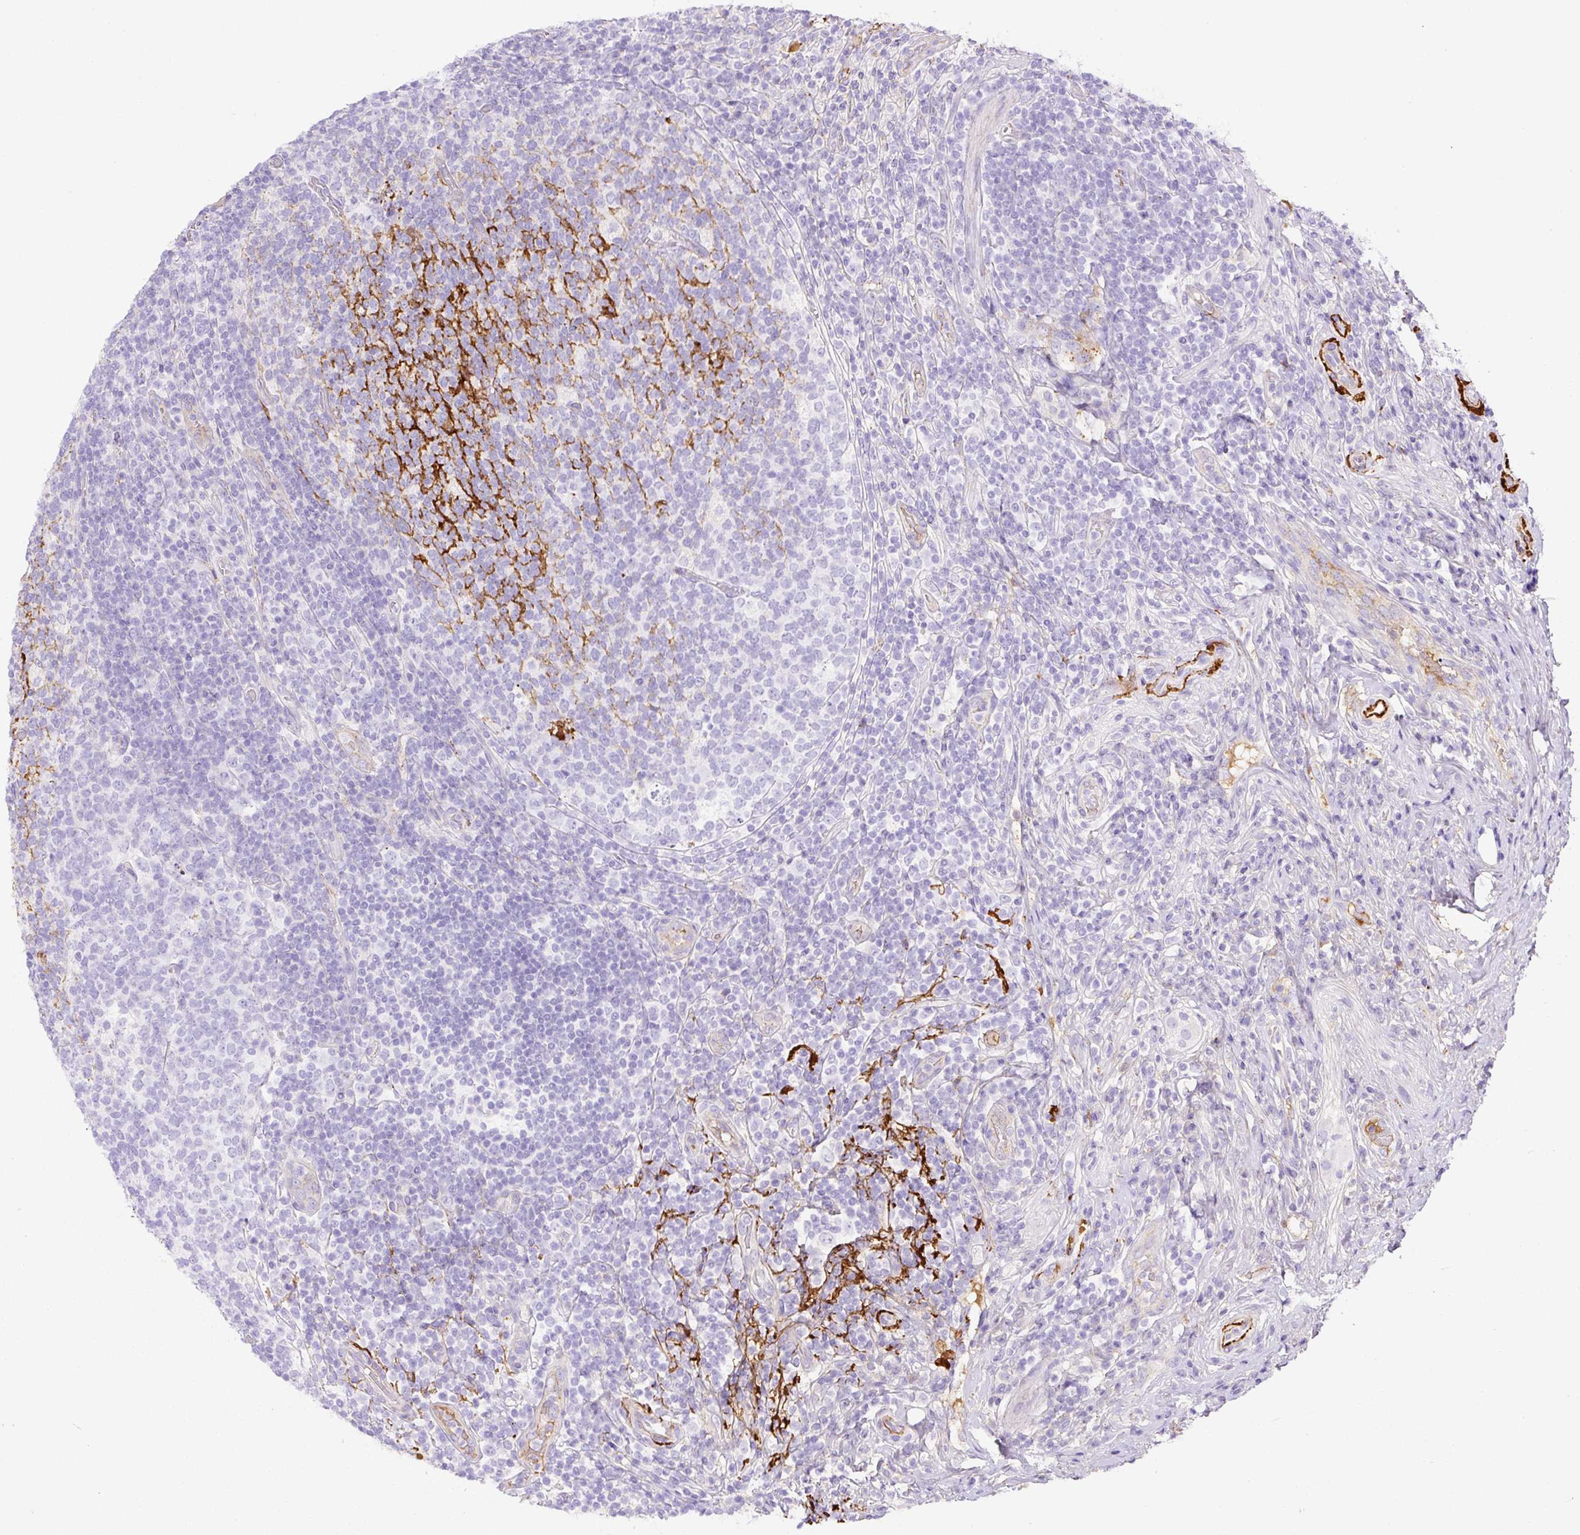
{"staining": {"intensity": "negative", "quantity": "none", "location": "none"}, "tissue": "appendix", "cell_type": "Glandular cells", "image_type": "normal", "snomed": [{"axis": "morphology", "description": "Normal tissue, NOS"}, {"axis": "topography", "description": "Appendix"}], "caption": "High power microscopy photomicrograph of an IHC micrograph of normal appendix, revealing no significant expression in glandular cells.", "gene": "APCS", "patient": {"sex": "female", "age": 43}}